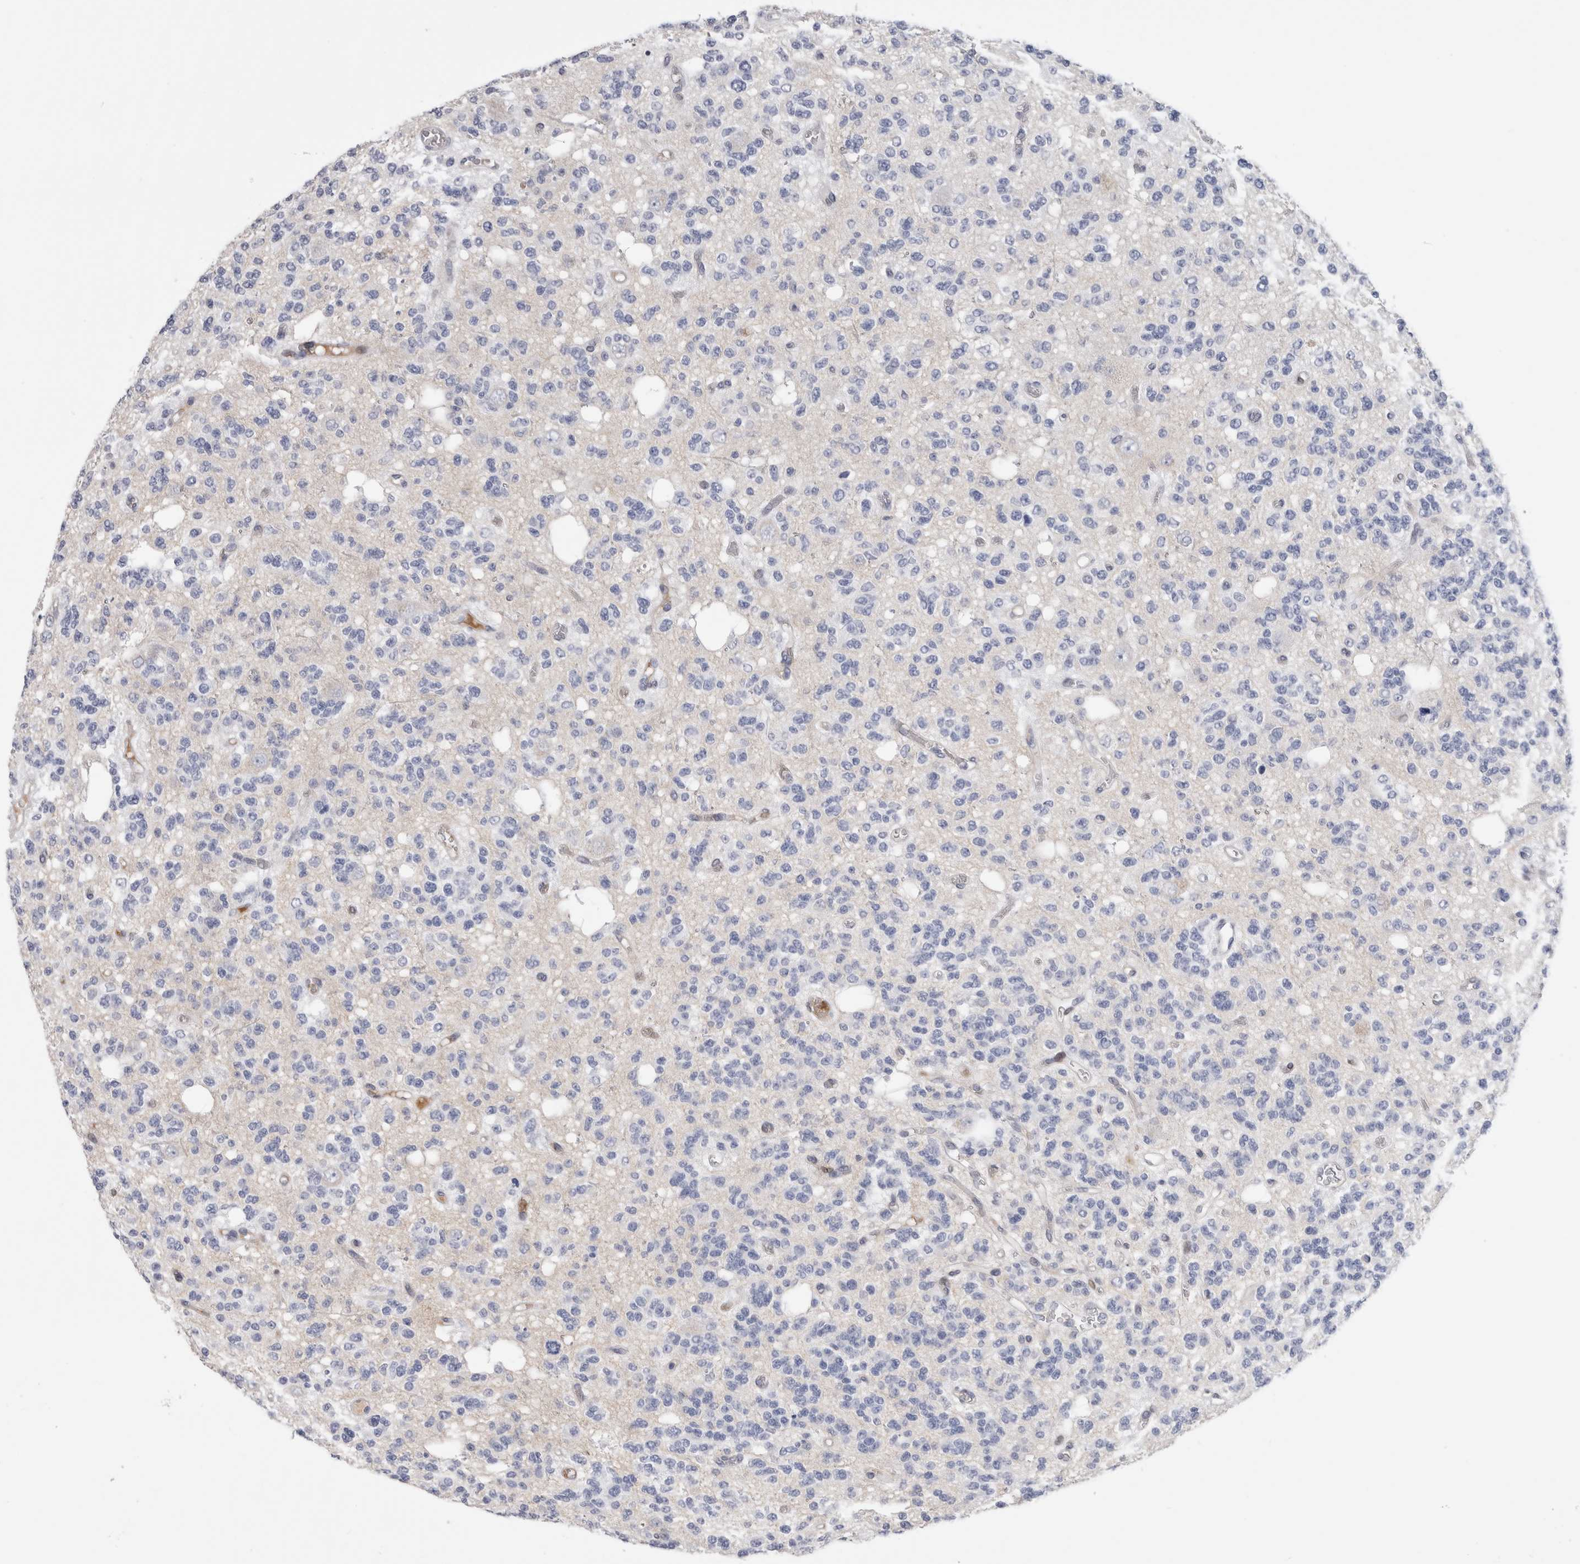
{"staining": {"intensity": "negative", "quantity": "none", "location": "none"}, "tissue": "glioma", "cell_type": "Tumor cells", "image_type": "cancer", "snomed": [{"axis": "morphology", "description": "Glioma, malignant, Low grade"}, {"axis": "topography", "description": "Brain"}], "caption": "Immunohistochemical staining of glioma demonstrates no significant expression in tumor cells.", "gene": "DMTN", "patient": {"sex": "male", "age": 38}}